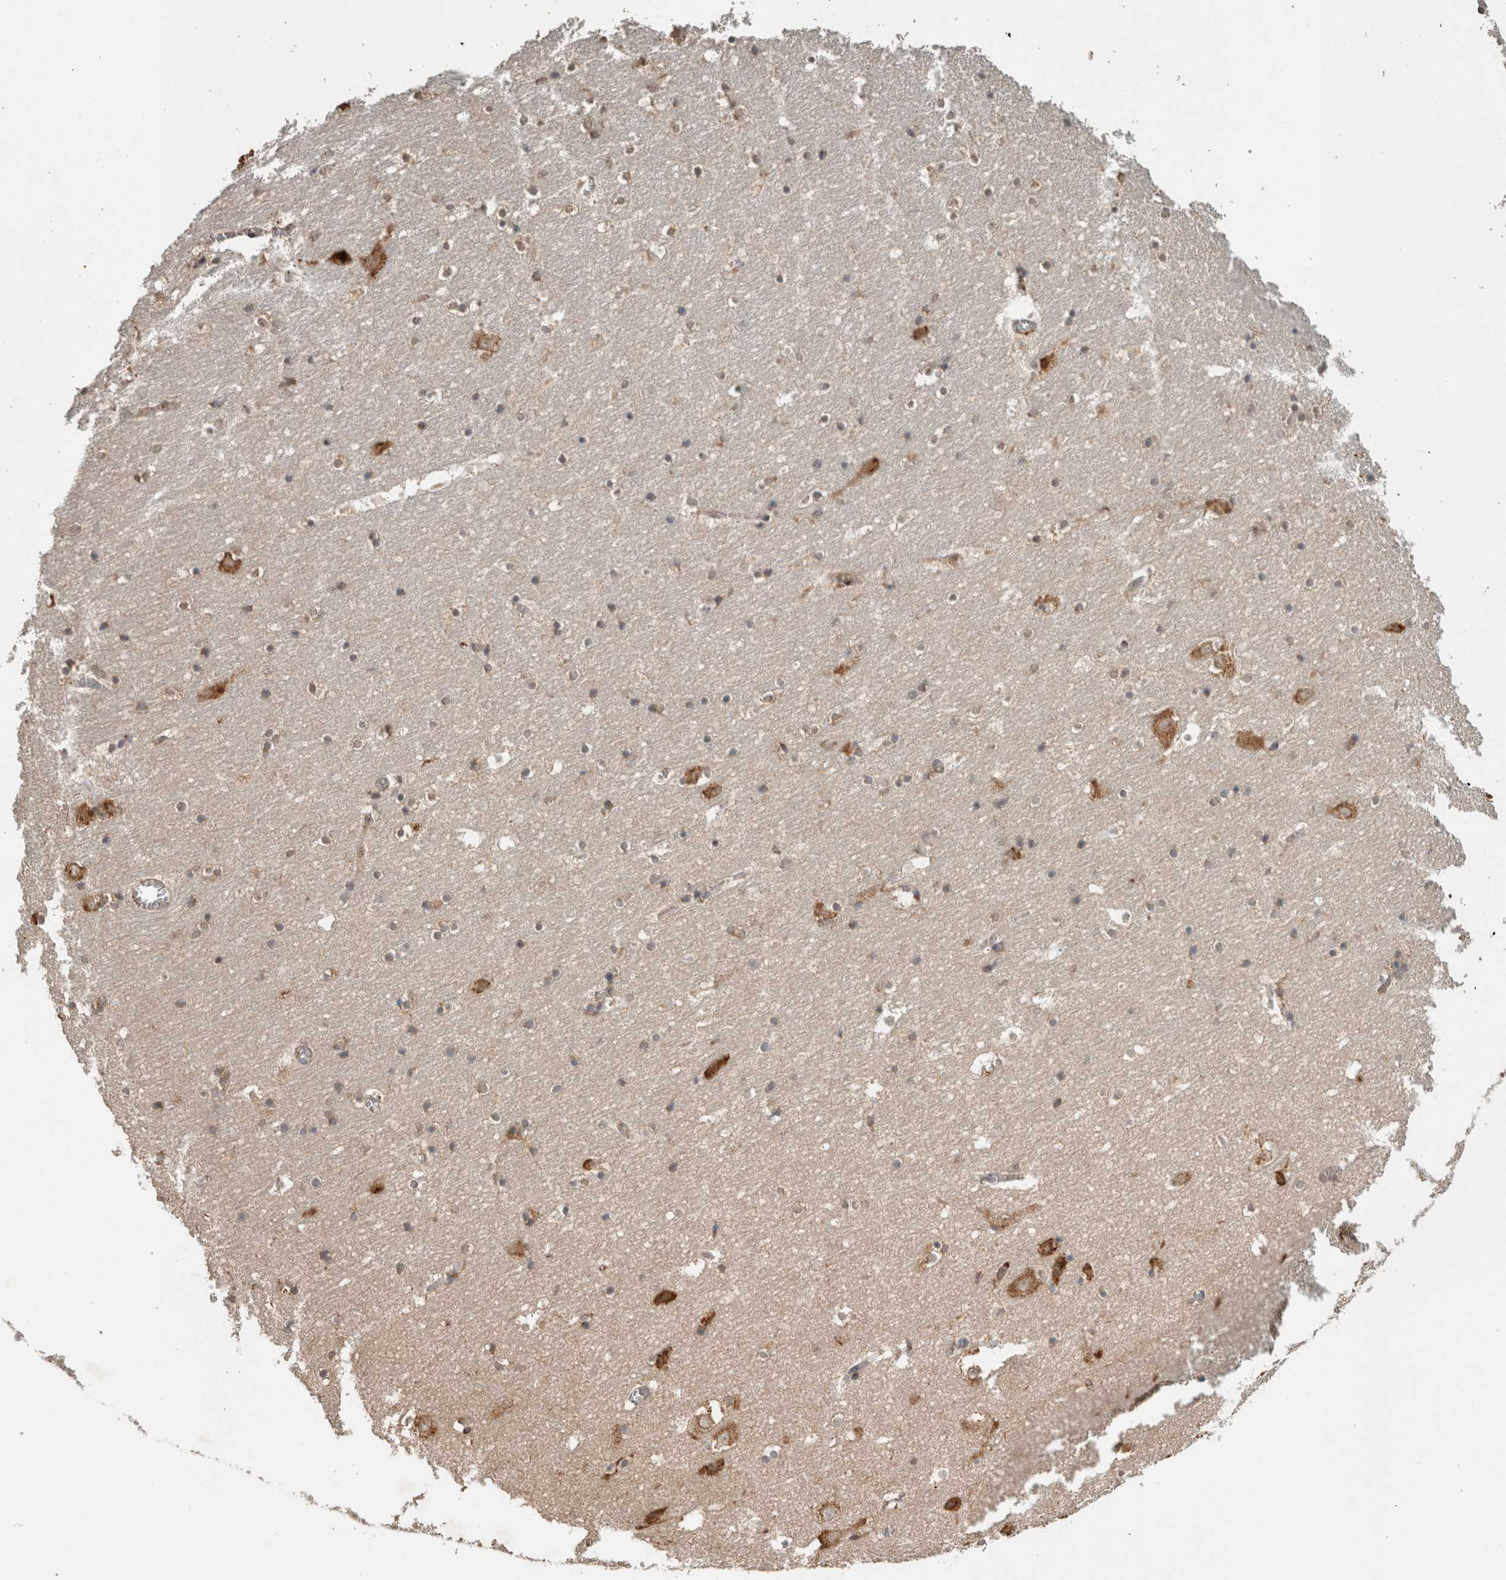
{"staining": {"intensity": "moderate", "quantity": "<25%", "location": "cytoplasmic/membranous"}, "tissue": "hippocampus", "cell_type": "Glial cells", "image_type": "normal", "snomed": [{"axis": "morphology", "description": "Normal tissue, NOS"}, {"axis": "topography", "description": "Hippocampus"}], "caption": "This photomicrograph displays immunohistochemistry (IHC) staining of unremarkable human hippocampus, with low moderate cytoplasmic/membranous positivity in approximately <25% of glial cells.", "gene": "ADGRL3", "patient": {"sex": "male", "age": 45}}